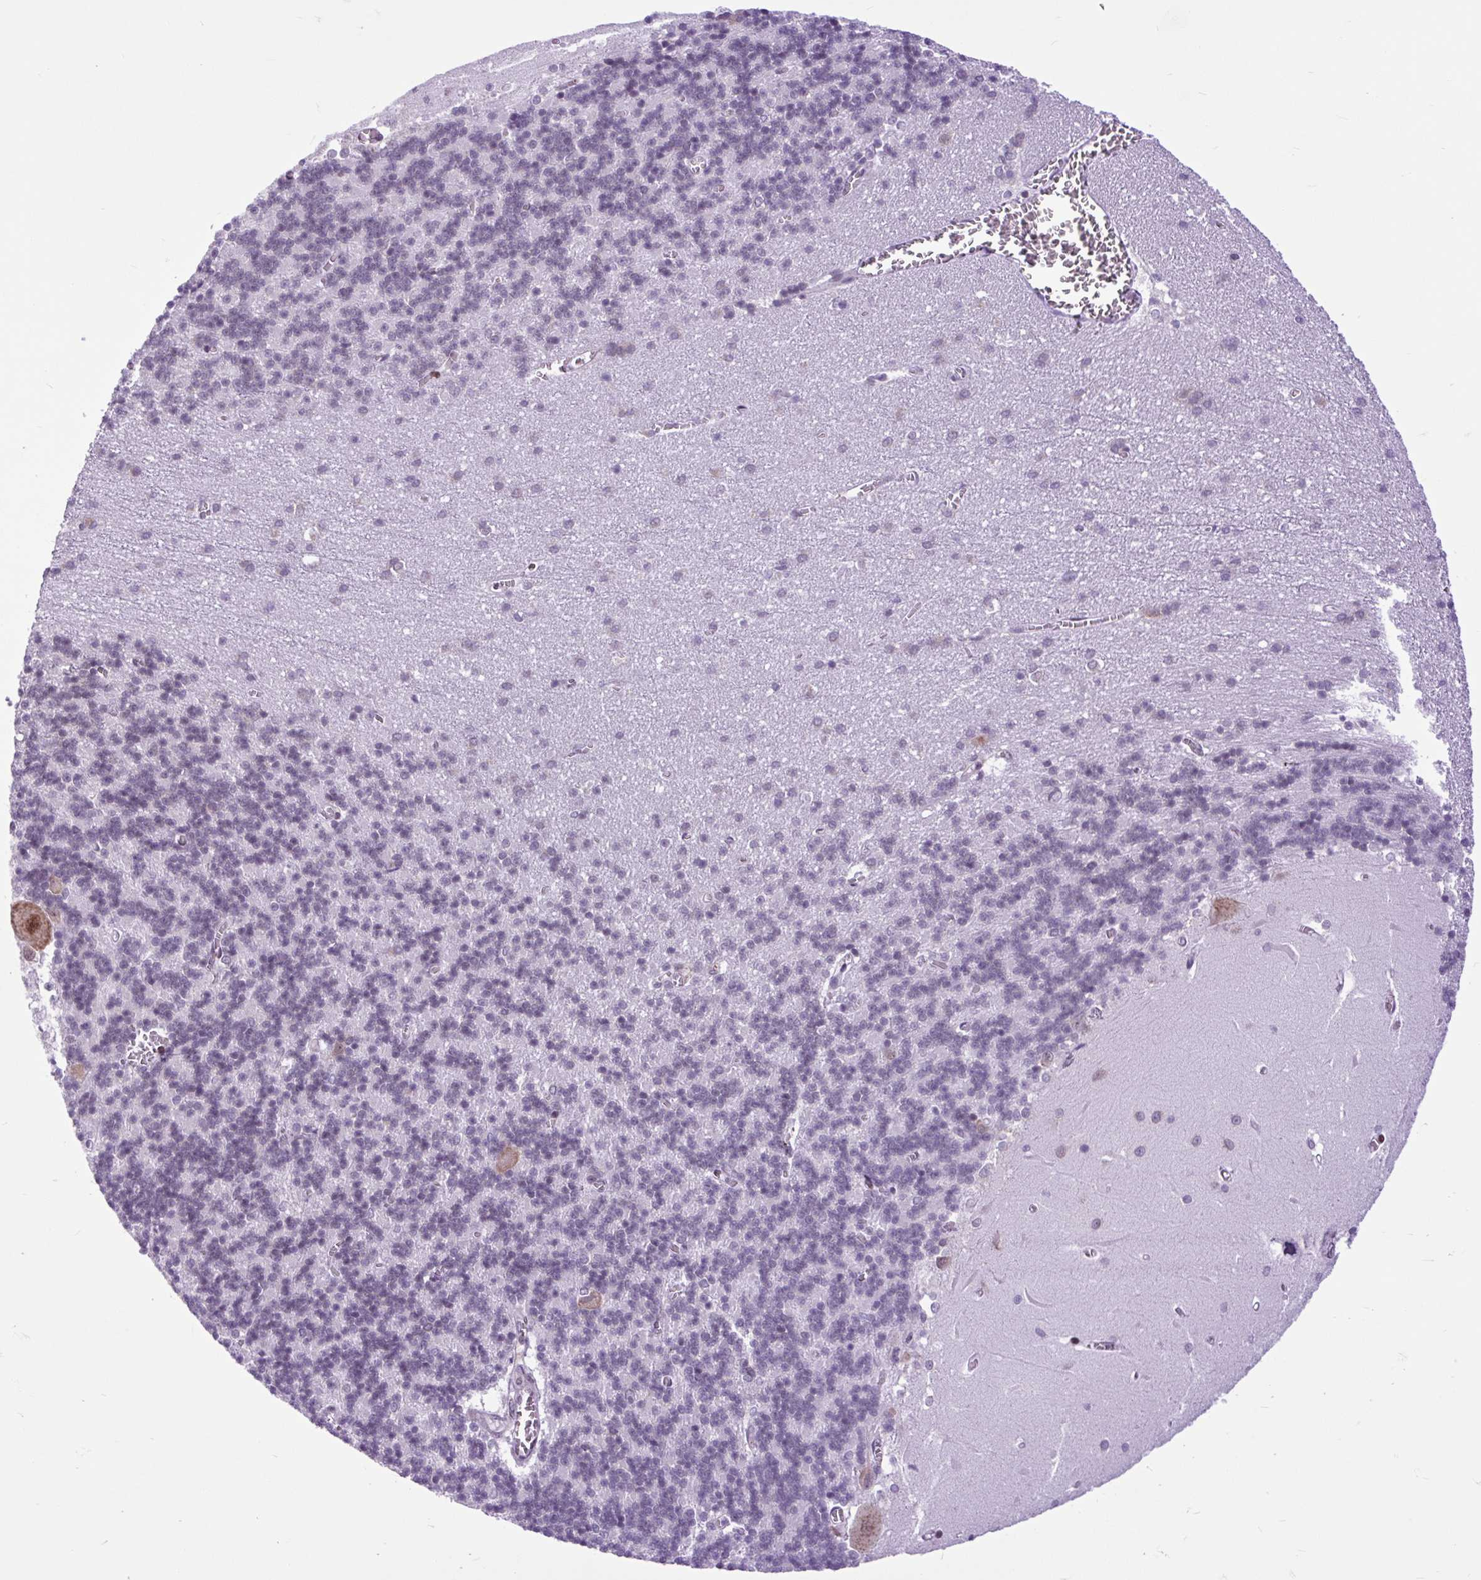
{"staining": {"intensity": "negative", "quantity": "none", "location": "none"}, "tissue": "cerebellum", "cell_type": "Cells in granular layer", "image_type": "normal", "snomed": [{"axis": "morphology", "description": "Normal tissue, NOS"}, {"axis": "topography", "description": "Cerebellum"}], "caption": "Protein analysis of unremarkable cerebellum displays no significant positivity in cells in granular layer.", "gene": "CLK2", "patient": {"sex": "male", "age": 37}}